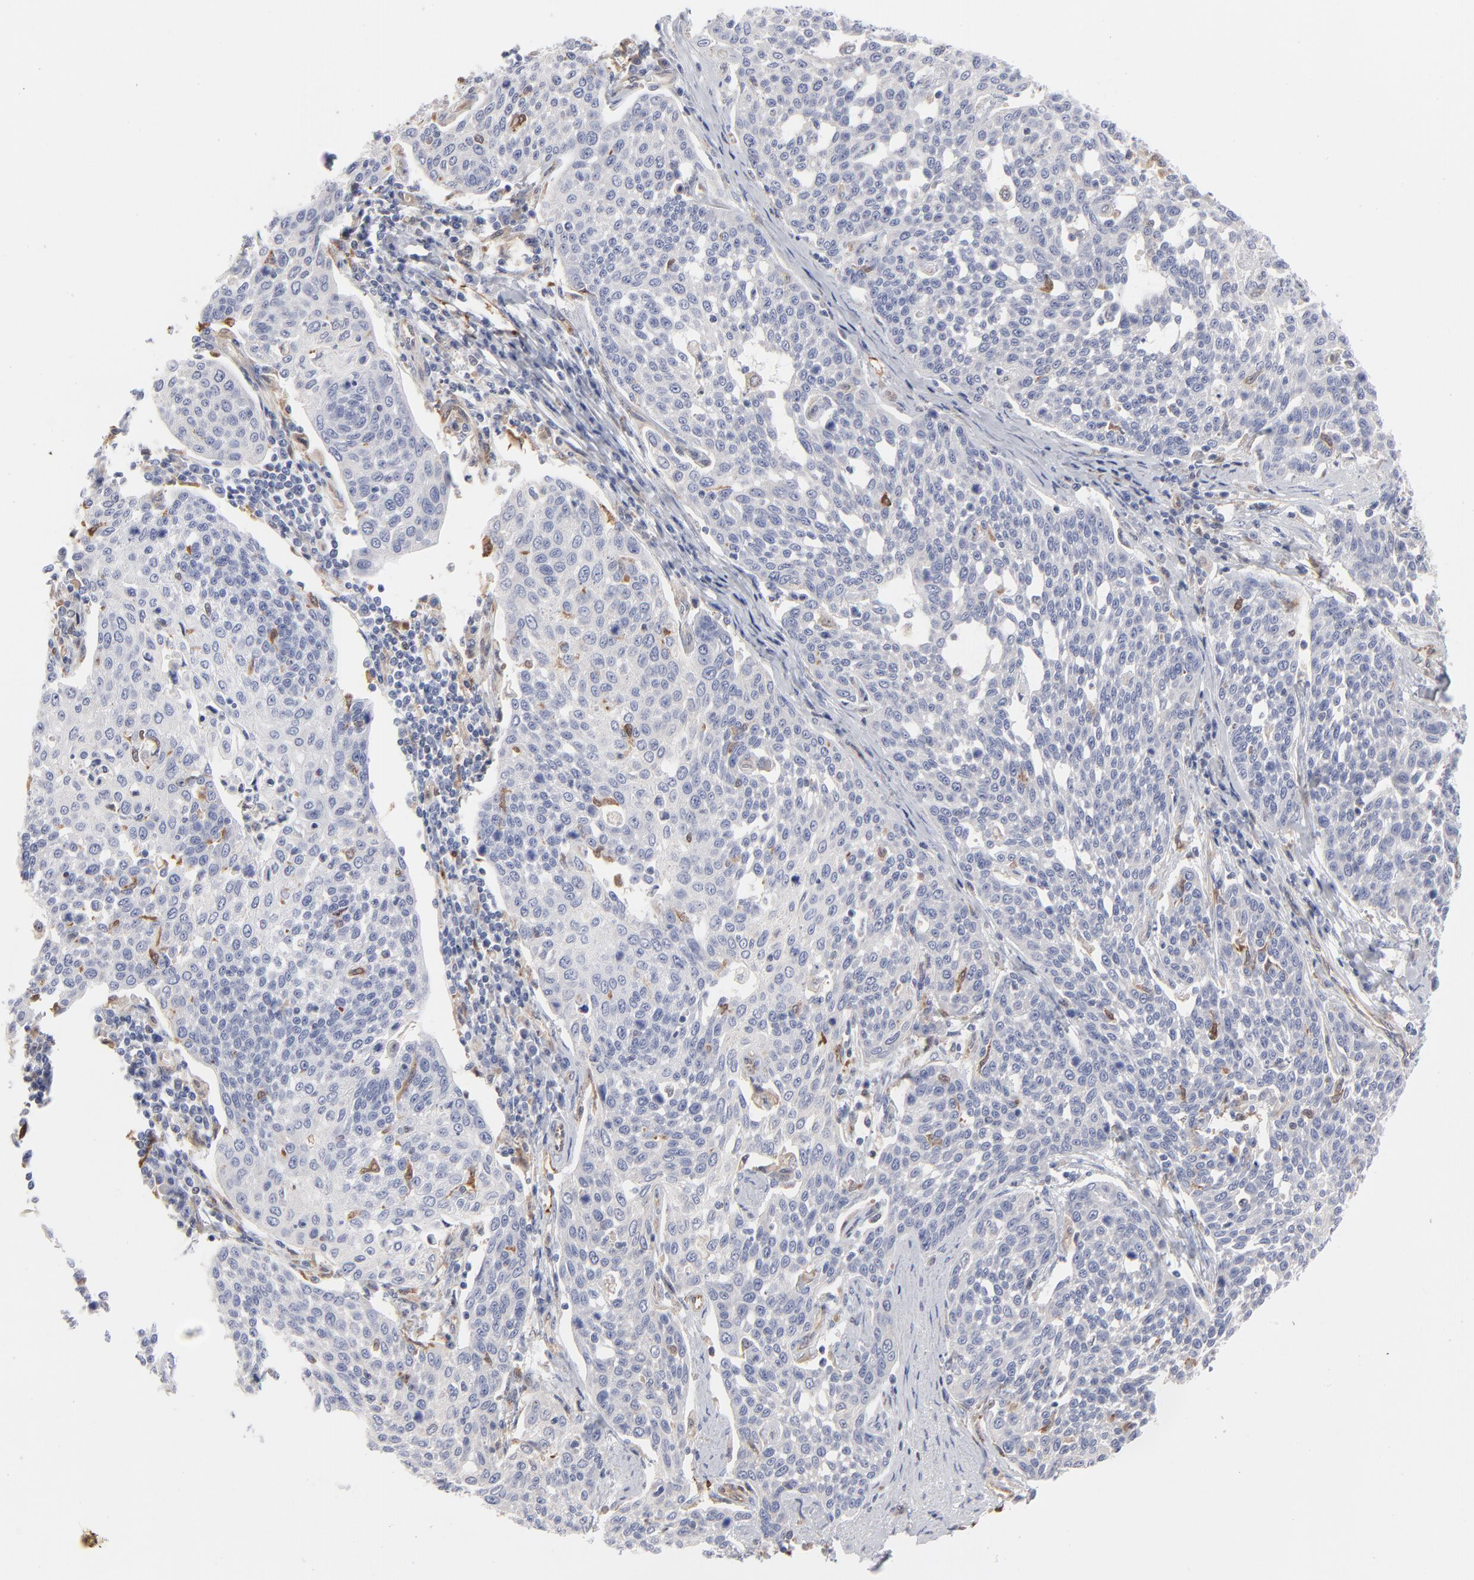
{"staining": {"intensity": "negative", "quantity": "none", "location": "none"}, "tissue": "cervical cancer", "cell_type": "Tumor cells", "image_type": "cancer", "snomed": [{"axis": "morphology", "description": "Squamous cell carcinoma, NOS"}, {"axis": "topography", "description": "Cervix"}], "caption": "Immunohistochemistry of human squamous cell carcinoma (cervical) shows no positivity in tumor cells.", "gene": "ARRB1", "patient": {"sex": "female", "age": 34}}